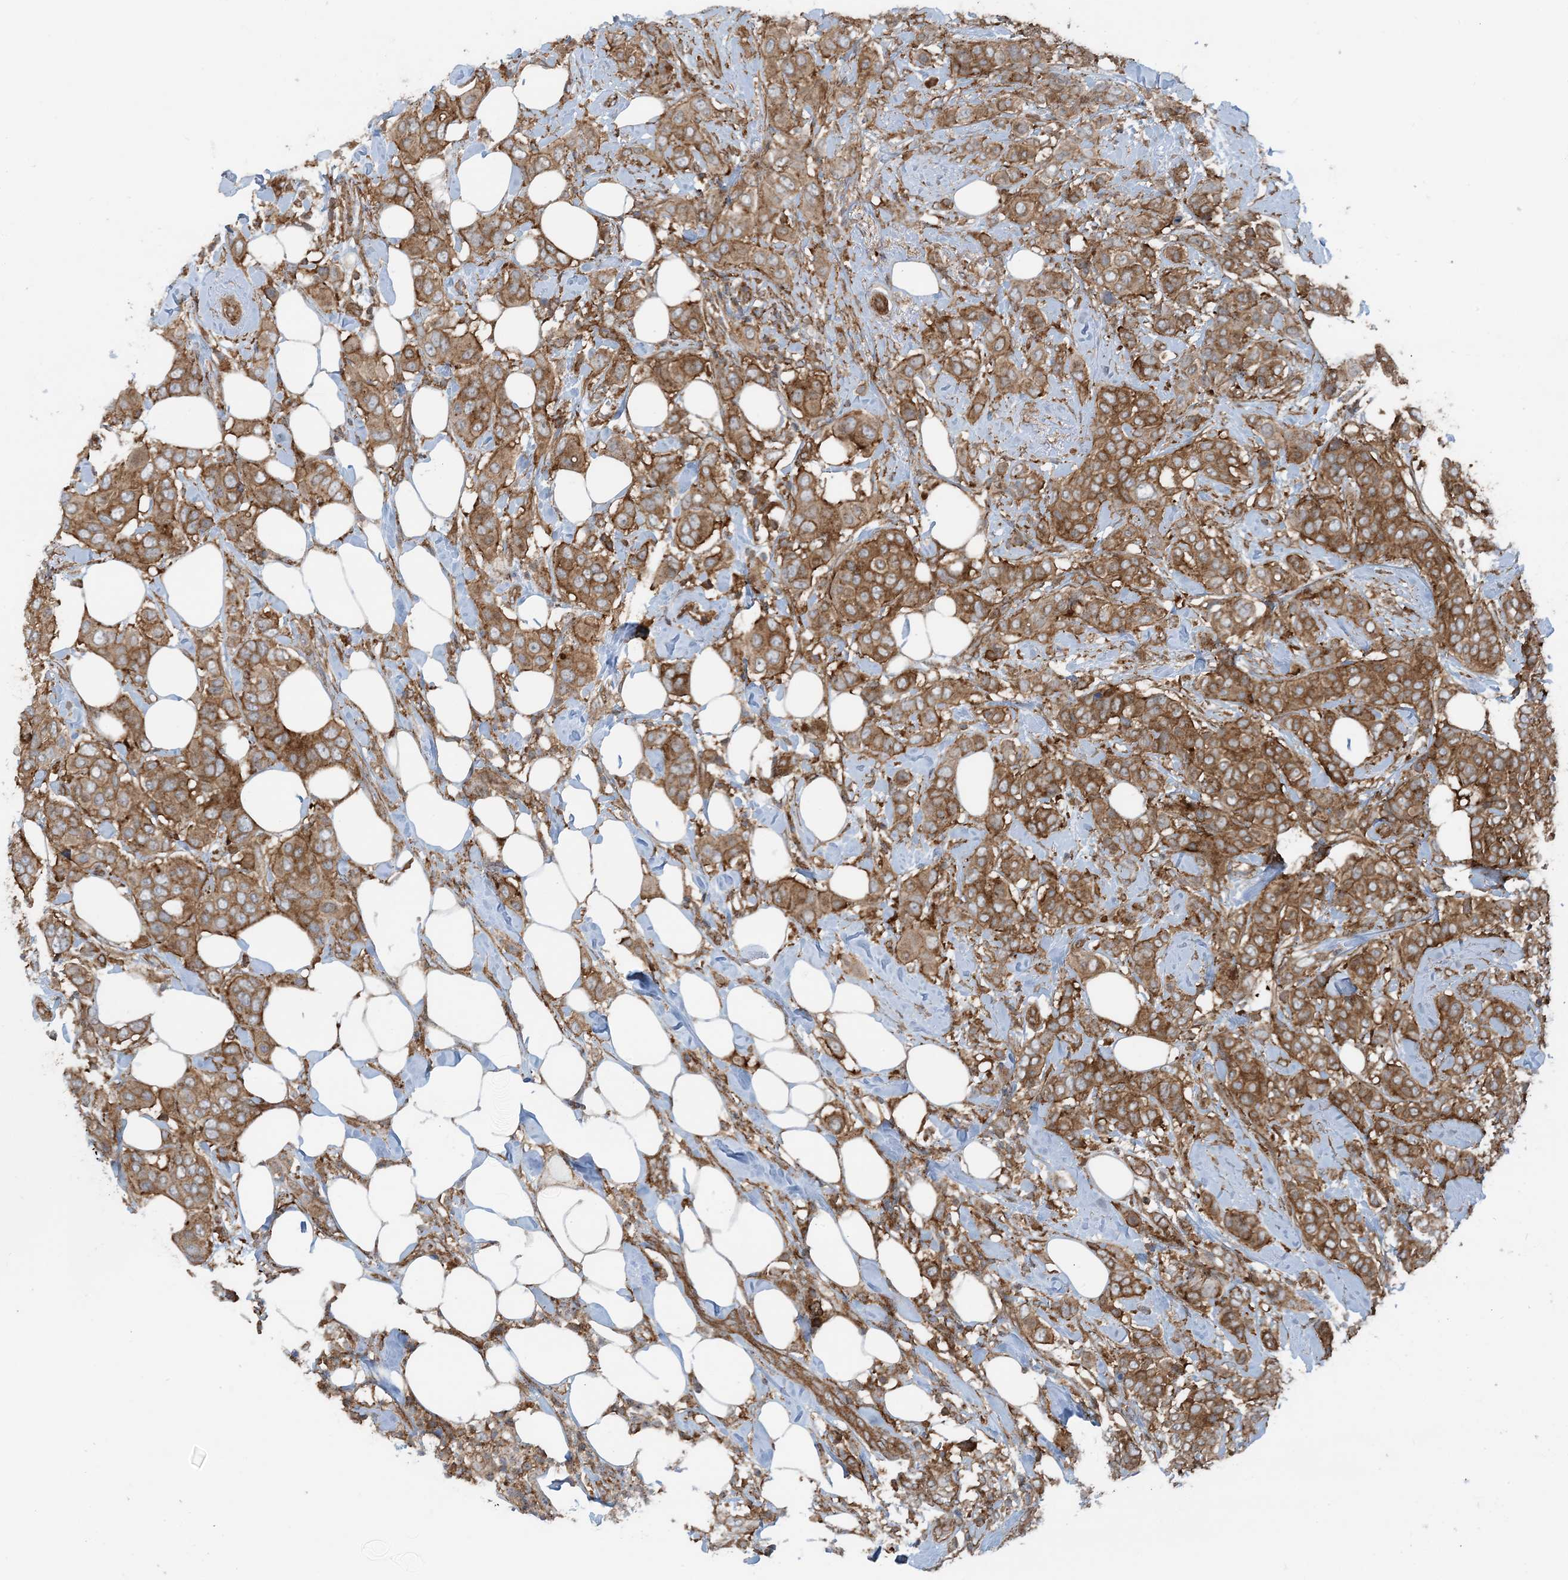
{"staining": {"intensity": "moderate", "quantity": ">75%", "location": "cytoplasmic/membranous"}, "tissue": "breast cancer", "cell_type": "Tumor cells", "image_type": "cancer", "snomed": [{"axis": "morphology", "description": "Lobular carcinoma"}, {"axis": "topography", "description": "Breast"}], "caption": "IHC staining of breast cancer, which demonstrates medium levels of moderate cytoplasmic/membranous expression in about >75% of tumor cells indicating moderate cytoplasmic/membranous protein positivity. The staining was performed using DAB (brown) for protein detection and nuclei were counterstained in hematoxylin (blue).", "gene": "STAM2", "patient": {"sex": "female", "age": 51}}